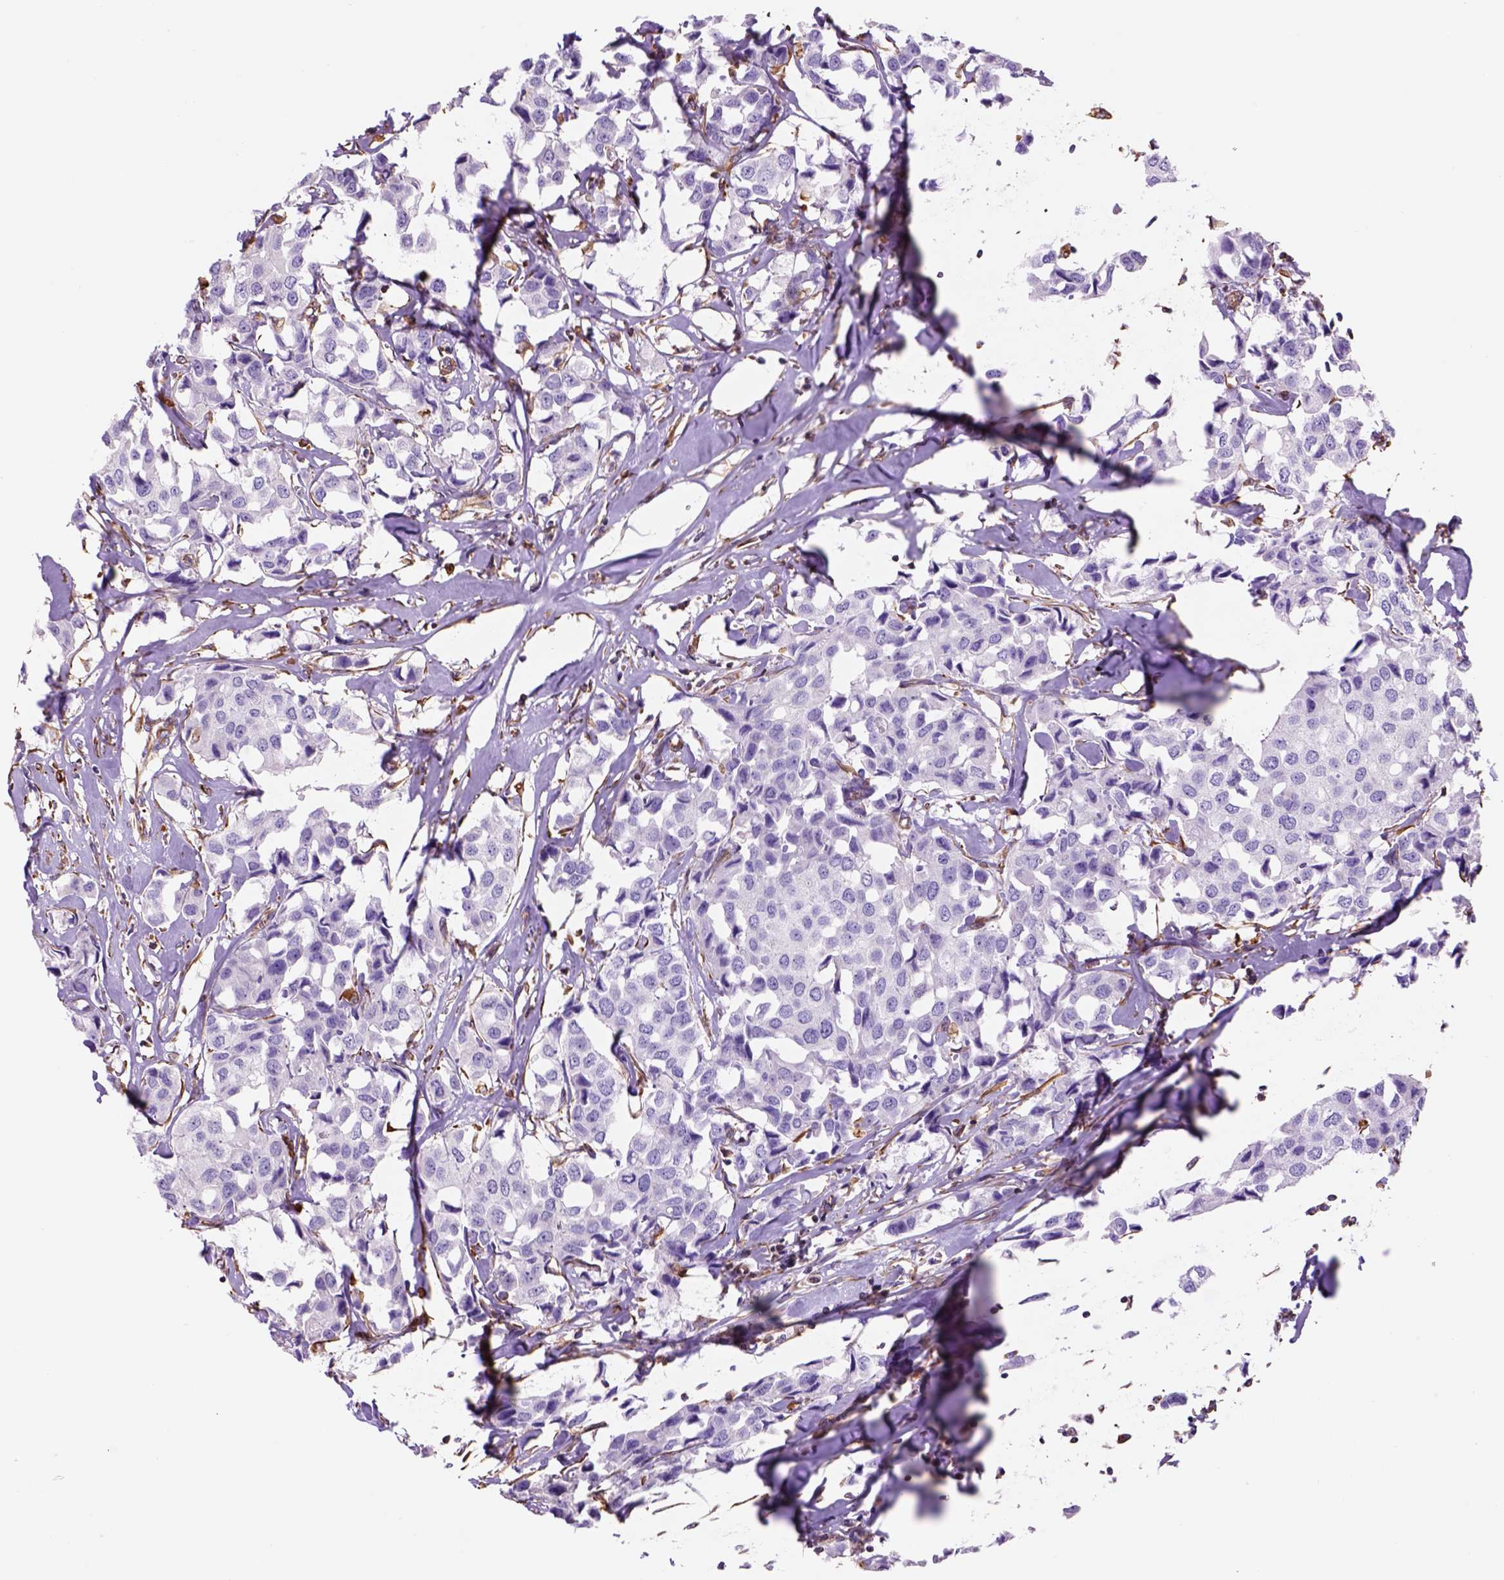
{"staining": {"intensity": "negative", "quantity": "none", "location": "none"}, "tissue": "breast cancer", "cell_type": "Tumor cells", "image_type": "cancer", "snomed": [{"axis": "morphology", "description": "Duct carcinoma"}, {"axis": "topography", "description": "Breast"}], "caption": "Tumor cells are negative for brown protein staining in invasive ductal carcinoma (breast). The staining was performed using DAB (3,3'-diaminobenzidine) to visualize the protein expression in brown, while the nuclei were stained in blue with hematoxylin (Magnification: 20x).", "gene": "ZZZ3", "patient": {"sex": "female", "age": 80}}